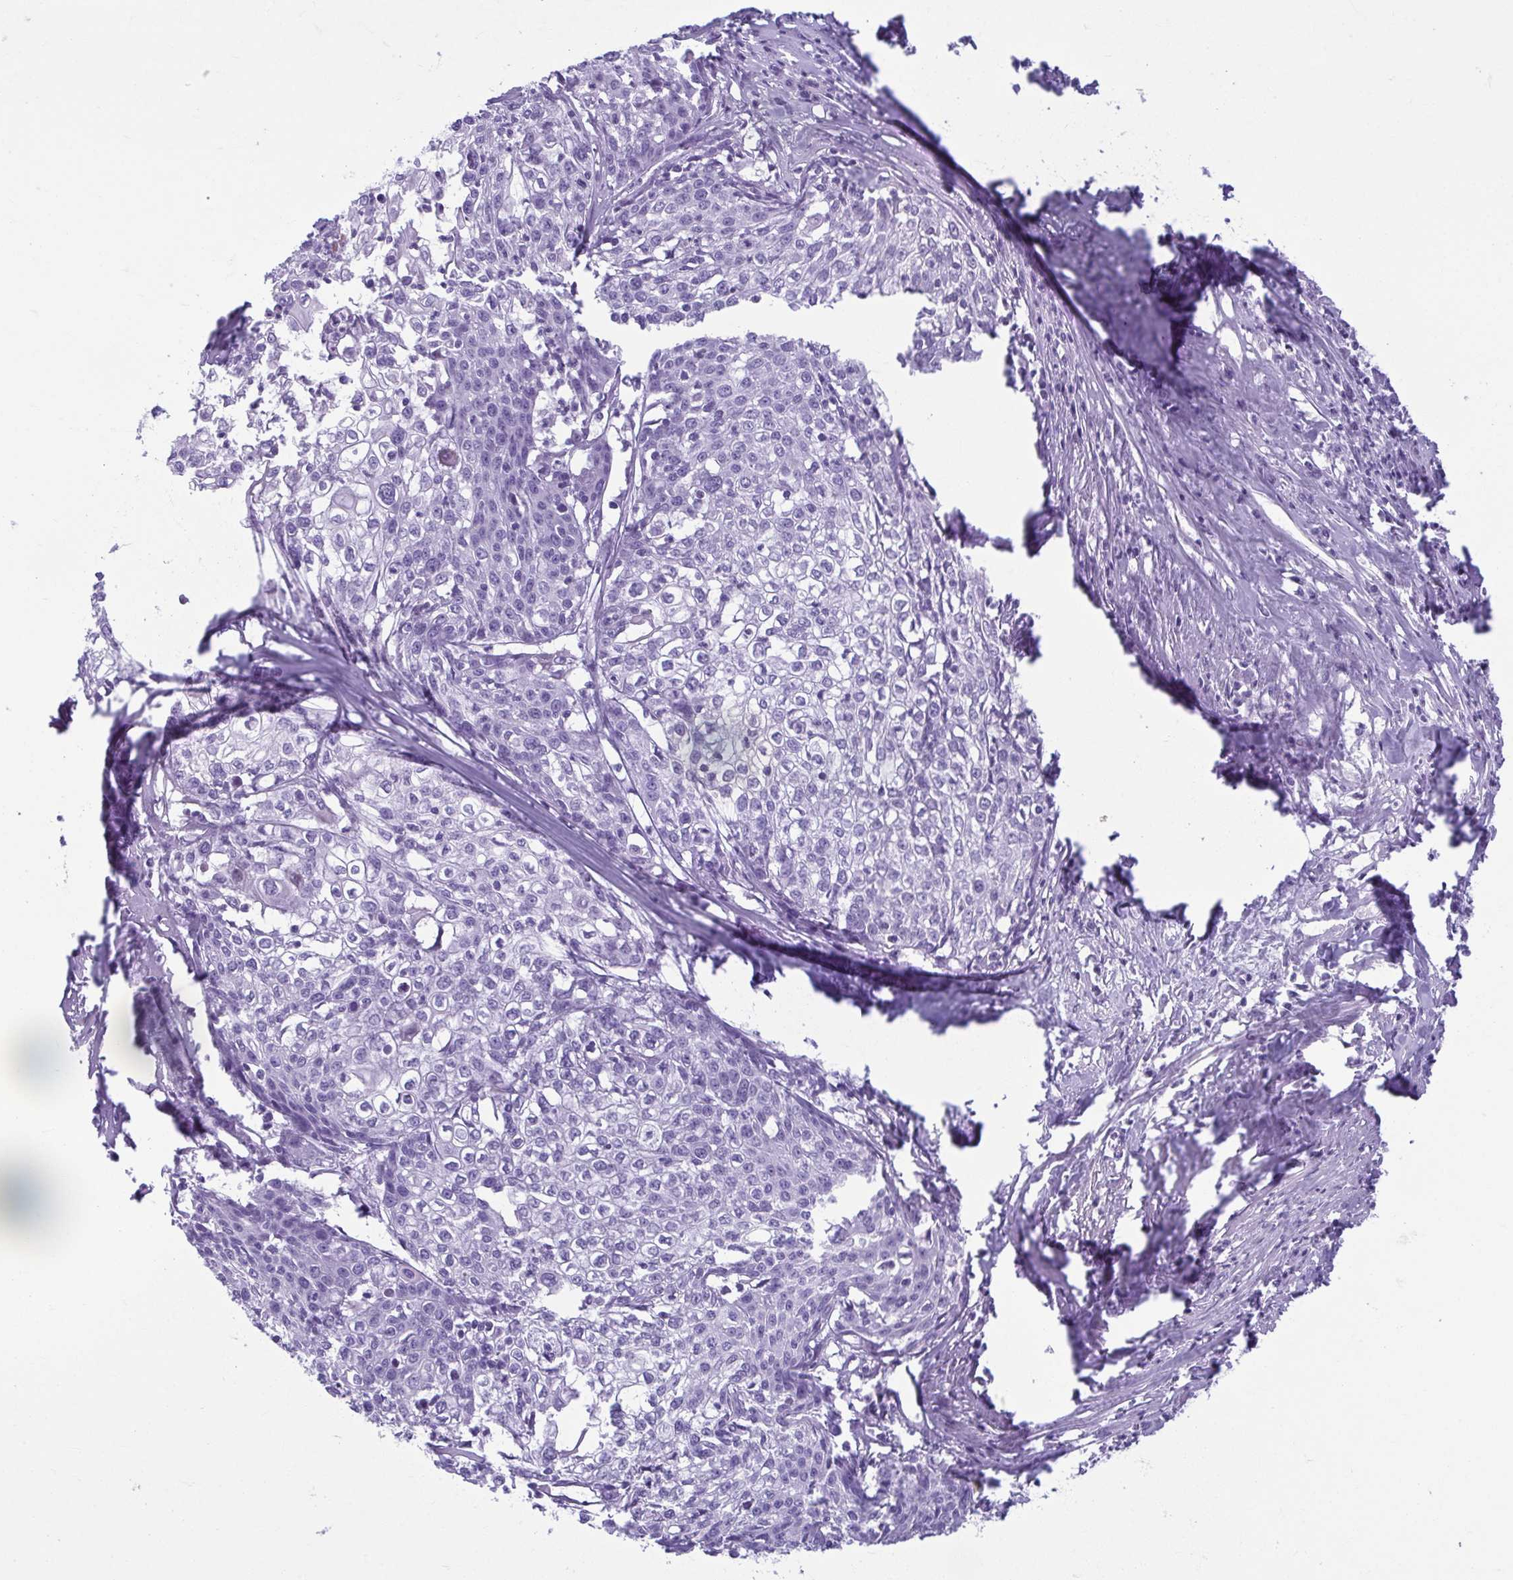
{"staining": {"intensity": "negative", "quantity": "none", "location": "none"}, "tissue": "cervical cancer", "cell_type": "Tumor cells", "image_type": "cancer", "snomed": [{"axis": "morphology", "description": "Squamous cell carcinoma, NOS"}, {"axis": "topography", "description": "Cervix"}], "caption": "The micrograph reveals no significant positivity in tumor cells of cervical cancer.", "gene": "TCEAL3", "patient": {"sex": "female", "age": 39}}